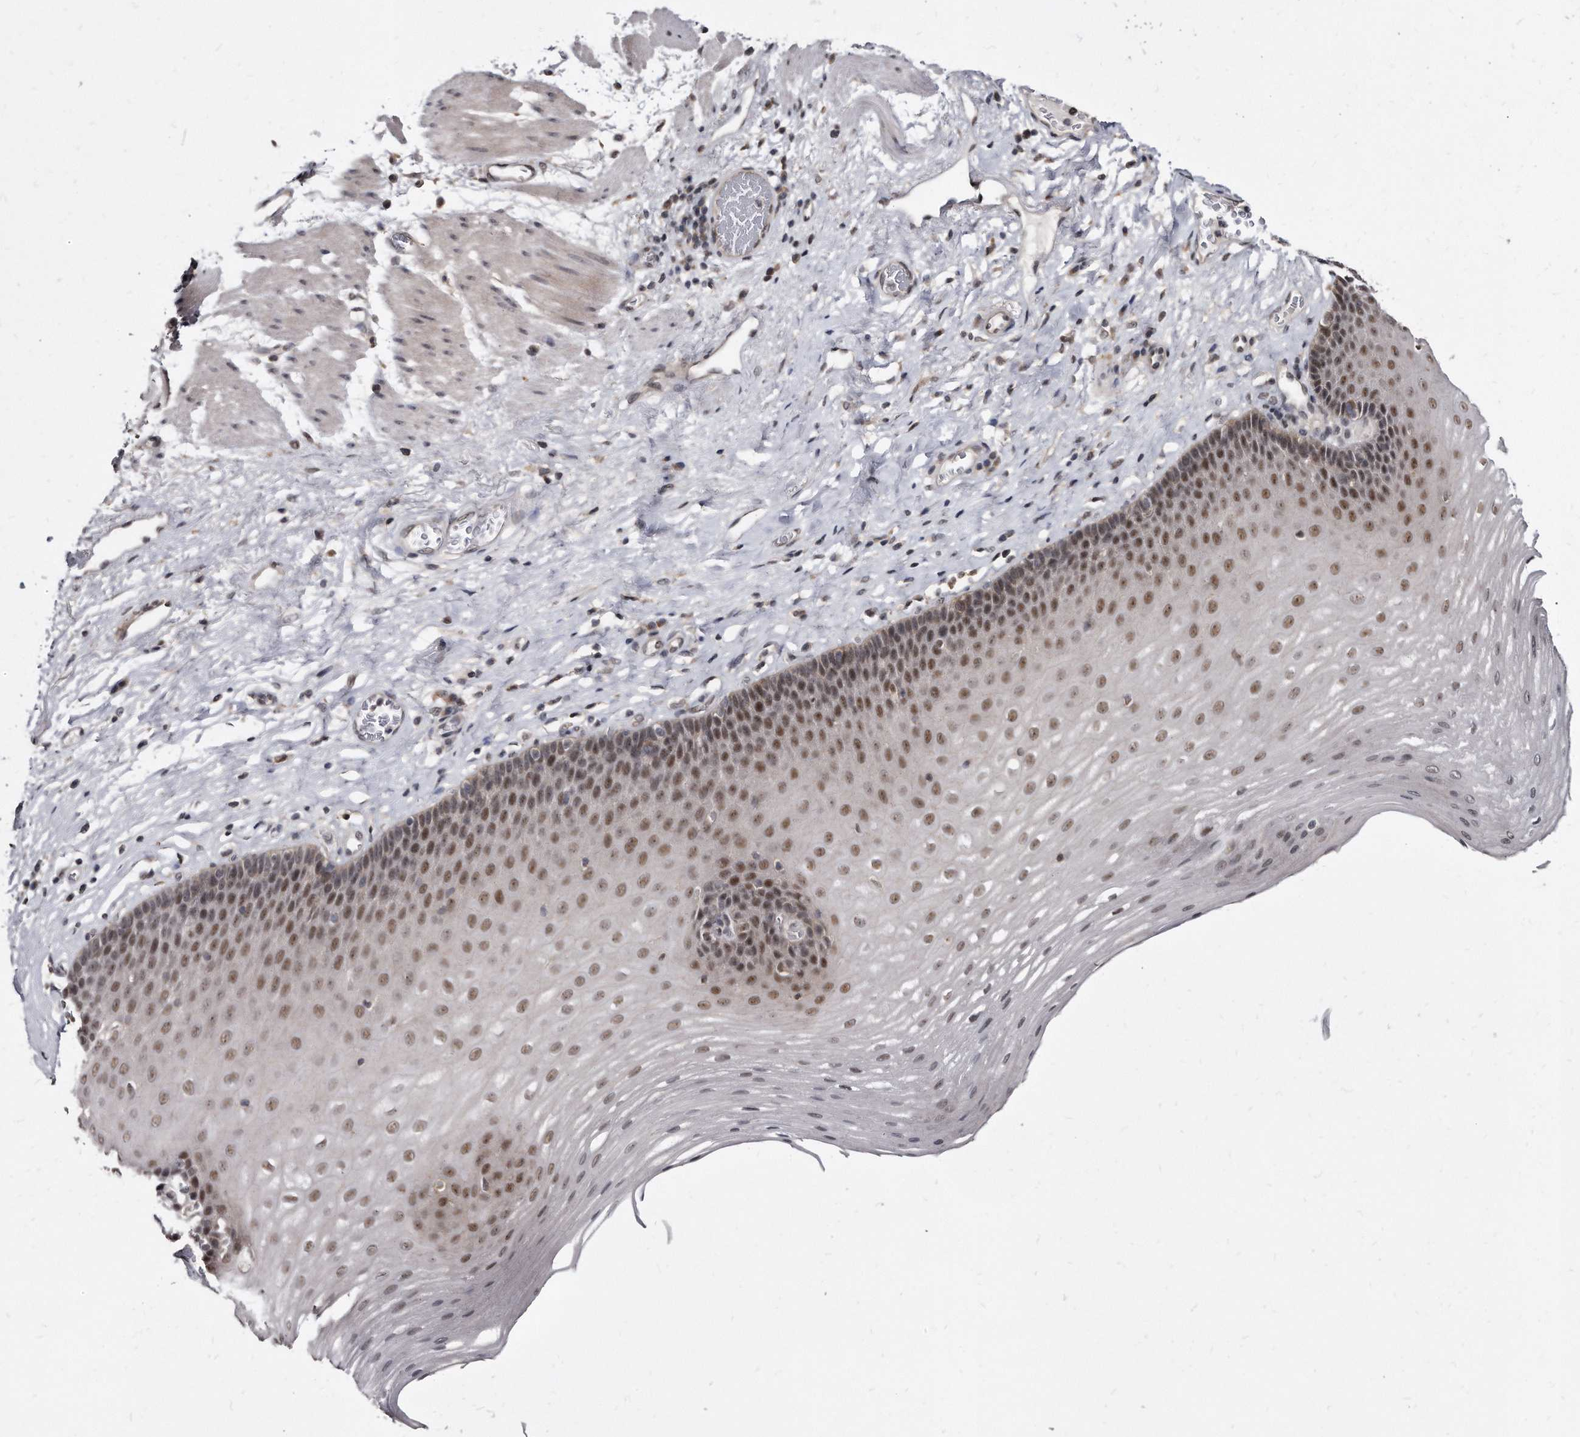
{"staining": {"intensity": "moderate", "quantity": ">75%", "location": "nuclear"}, "tissue": "esophagus", "cell_type": "Squamous epithelial cells", "image_type": "normal", "snomed": [{"axis": "morphology", "description": "Normal tissue, NOS"}, {"axis": "topography", "description": "Esophagus"}], "caption": "Immunohistochemistry (IHC) micrograph of benign human esophagus stained for a protein (brown), which exhibits medium levels of moderate nuclear positivity in about >75% of squamous epithelial cells.", "gene": "KLHDC3", "patient": {"sex": "male", "age": 62}}